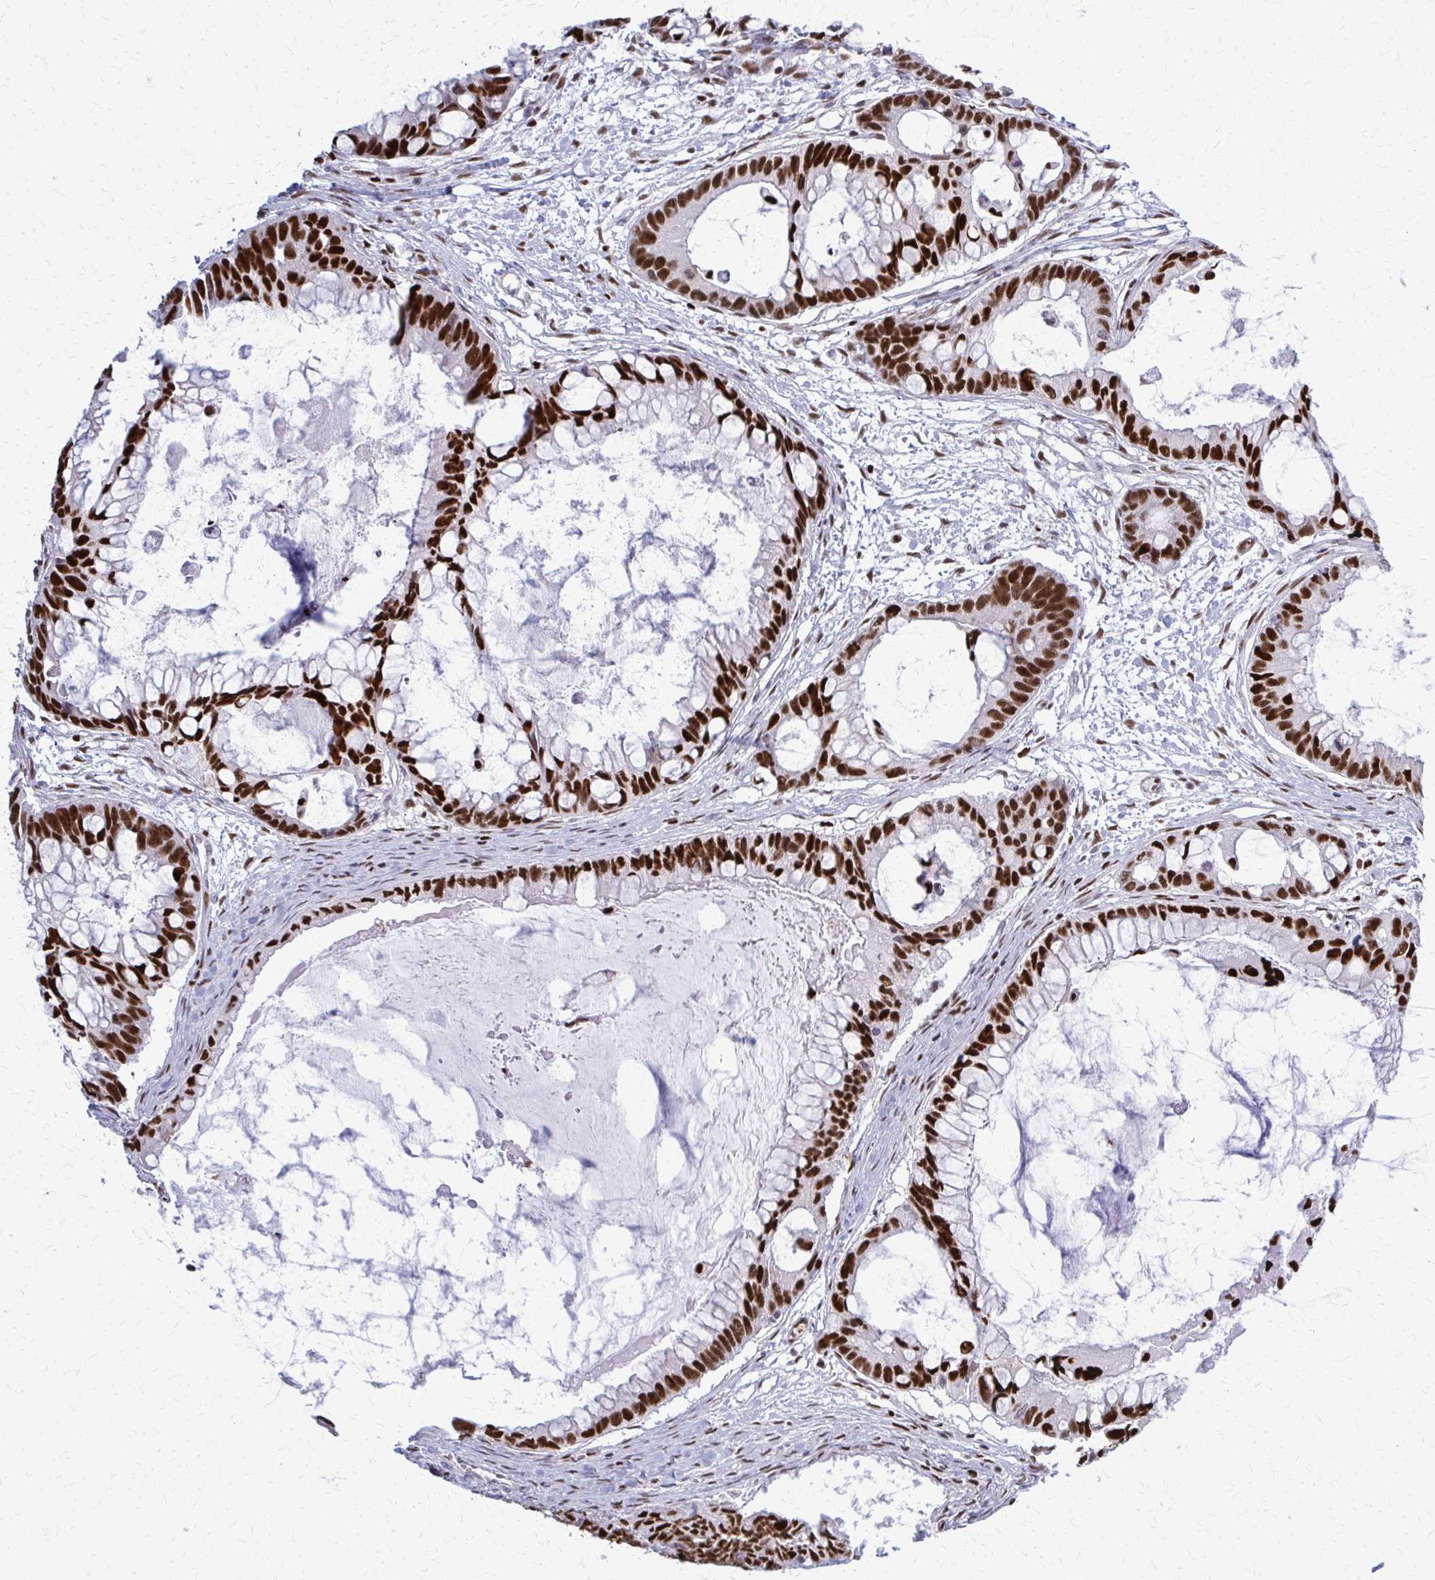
{"staining": {"intensity": "strong", "quantity": ">75%", "location": "nuclear"}, "tissue": "ovarian cancer", "cell_type": "Tumor cells", "image_type": "cancer", "snomed": [{"axis": "morphology", "description": "Cystadenocarcinoma, mucinous, NOS"}, {"axis": "topography", "description": "Ovary"}], "caption": "Protein staining of ovarian mucinous cystadenocarcinoma tissue shows strong nuclear expression in approximately >75% of tumor cells. (DAB (3,3'-diaminobenzidine) IHC, brown staining for protein, blue staining for nuclei).", "gene": "ZNF559", "patient": {"sex": "female", "age": 63}}